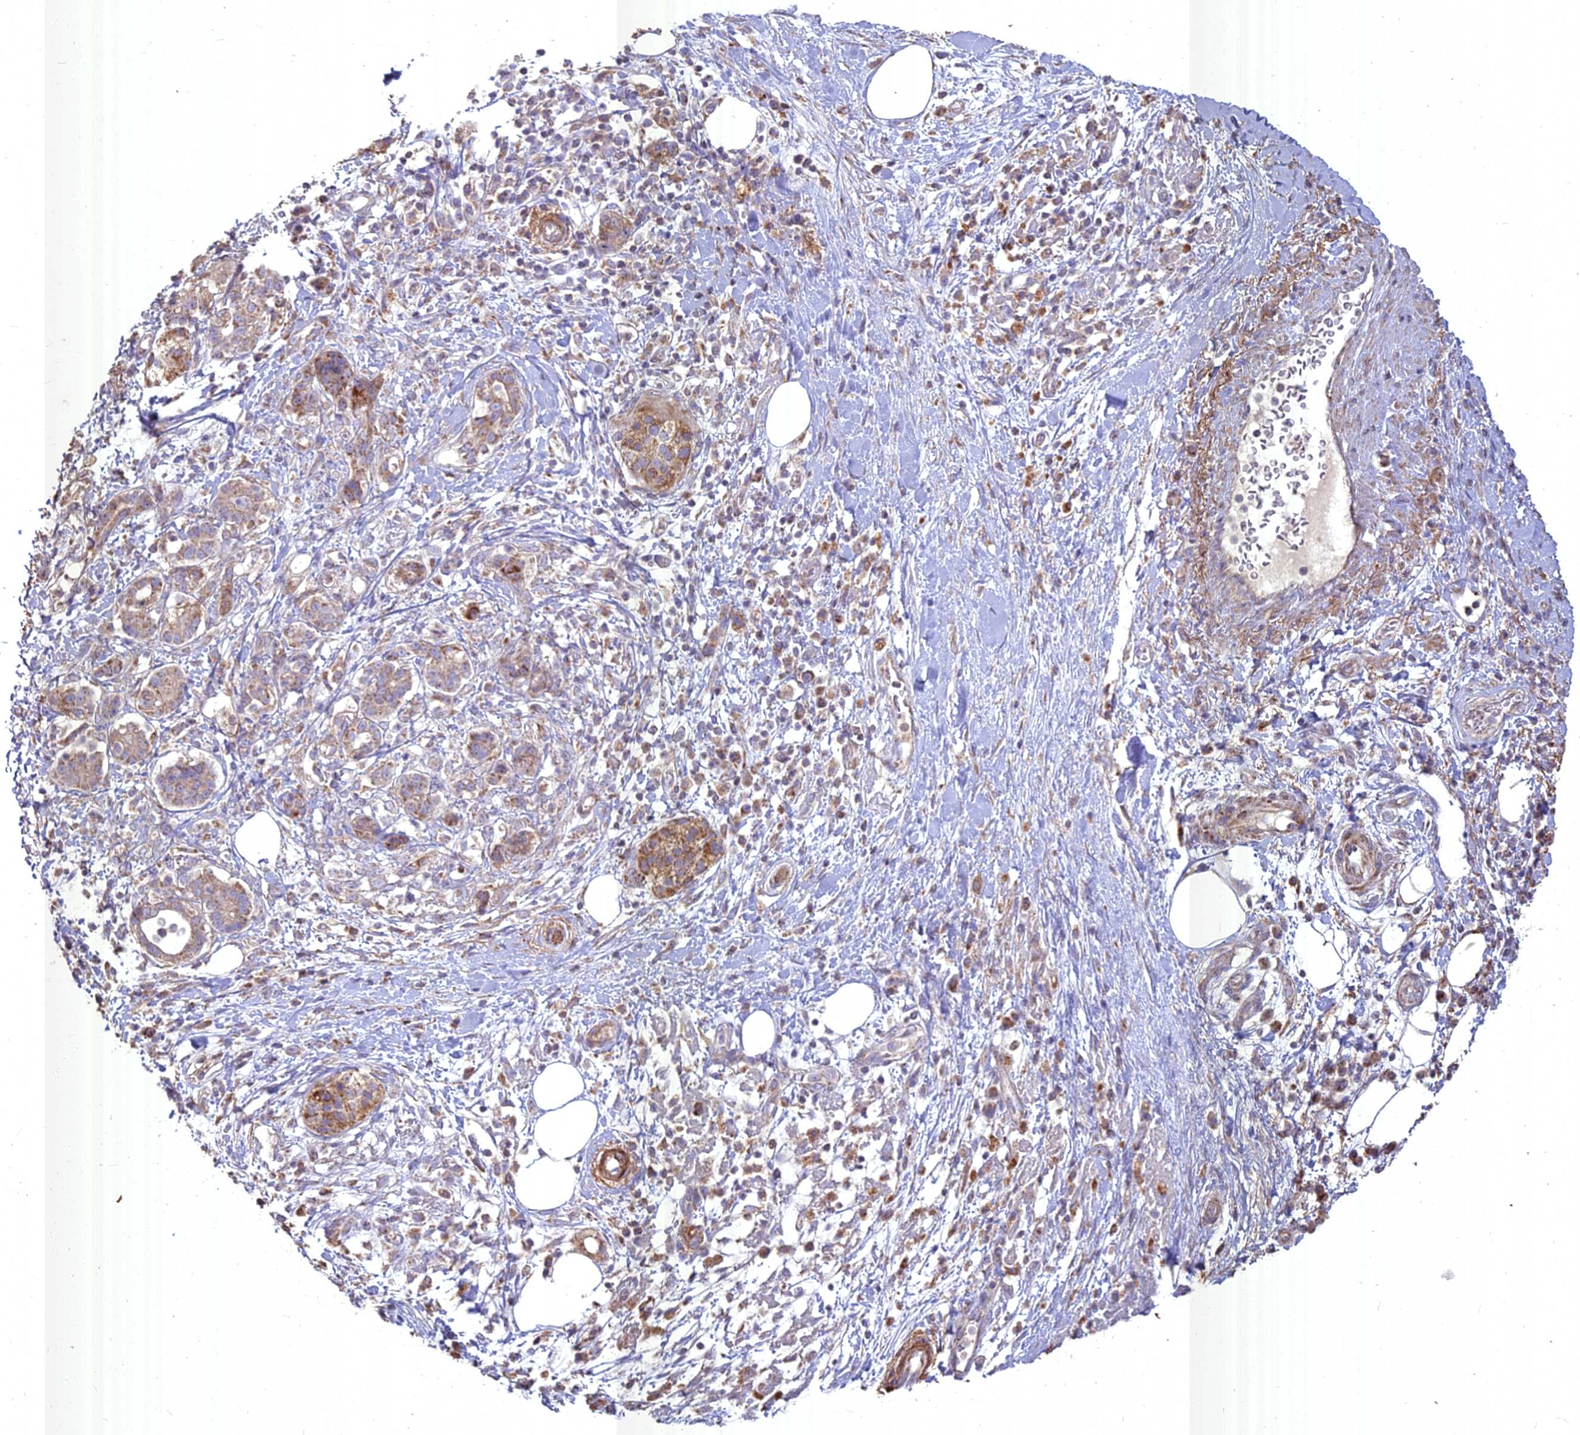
{"staining": {"intensity": "weak", "quantity": ">75%", "location": "cytoplasmic/membranous"}, "tissue": "pancreatic cancer", "cell_type": "Tumor cells", "image_type": "cancer", "snomed": [{"axis": "morphology", "description": "Adenocarcinoma, NOS"}, {"axis": "topography", "description": "Pancreas"}], "caption": "Protein expression analysis of human adenocarcinoma (pancreatic) reveals weak cytoplasmic/membranous expression in approximately >75% of tumor cells.", "gene": "COX11", "patient": {"sex": "female", "age": 73}}